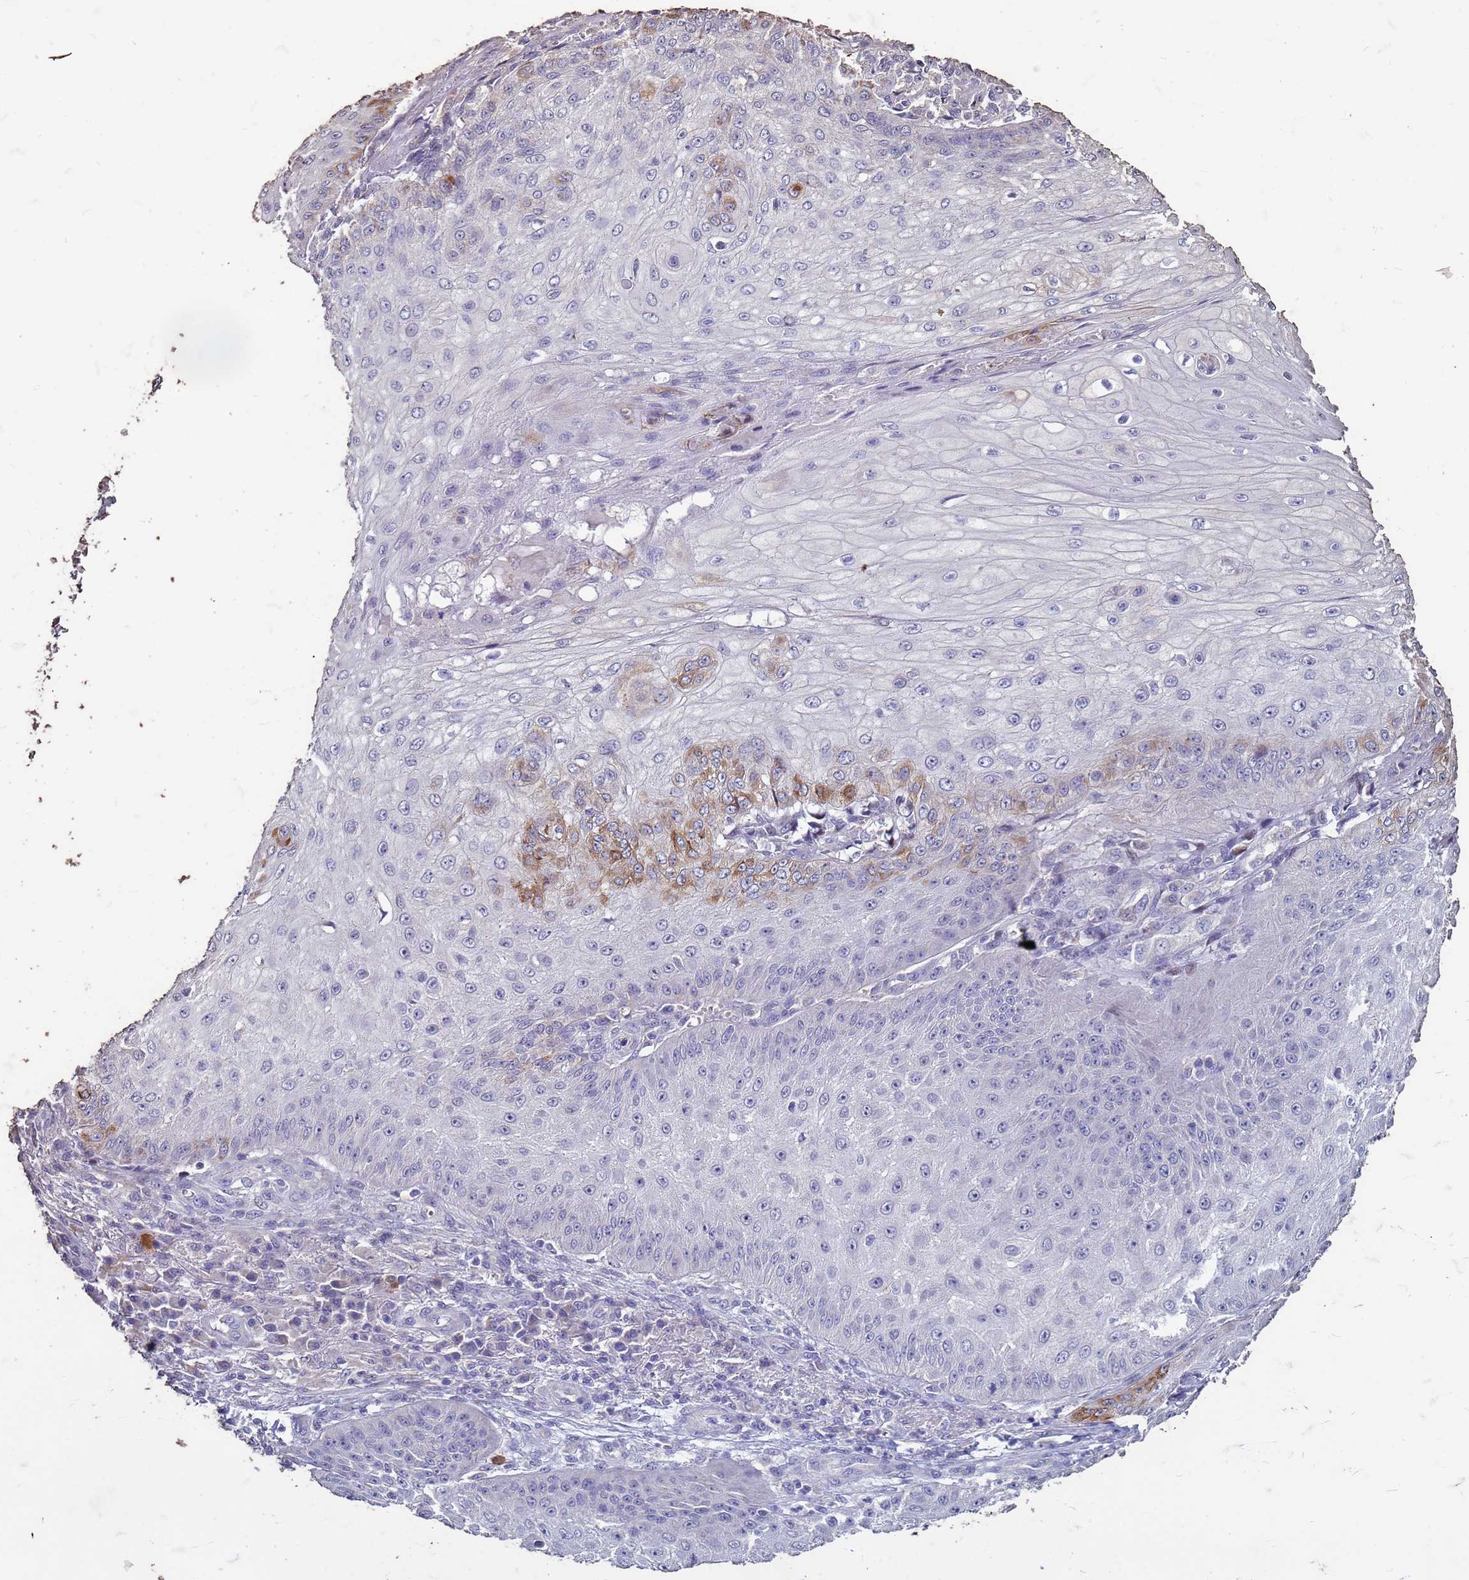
{"staining": {"intensity": "moderate", "quantity": "<25%", "location": "cytoplasmic/membranous"}, "tissue": "skin cancer", "cell_type": "Tumor cells", "image_type": "cancer", "snomed": [{"axis": "morphology", "description": "Squamous cell carcinoma, NOS"}, {"axis": "topography", "description": "Skin"}], "caption": "A brown stain labels moderate cytoplasmic/membranous staining of a protein in squamous cell carcinoma (skin) tumor cells. (Stains: DAB (3,3'-diaminobenzidine) in brown, nuclei in blue, Microscopy: brightfield microscopy at high magnification).", "gene": "FAM184B", "patient": {"sex": "male", "age": 70}}